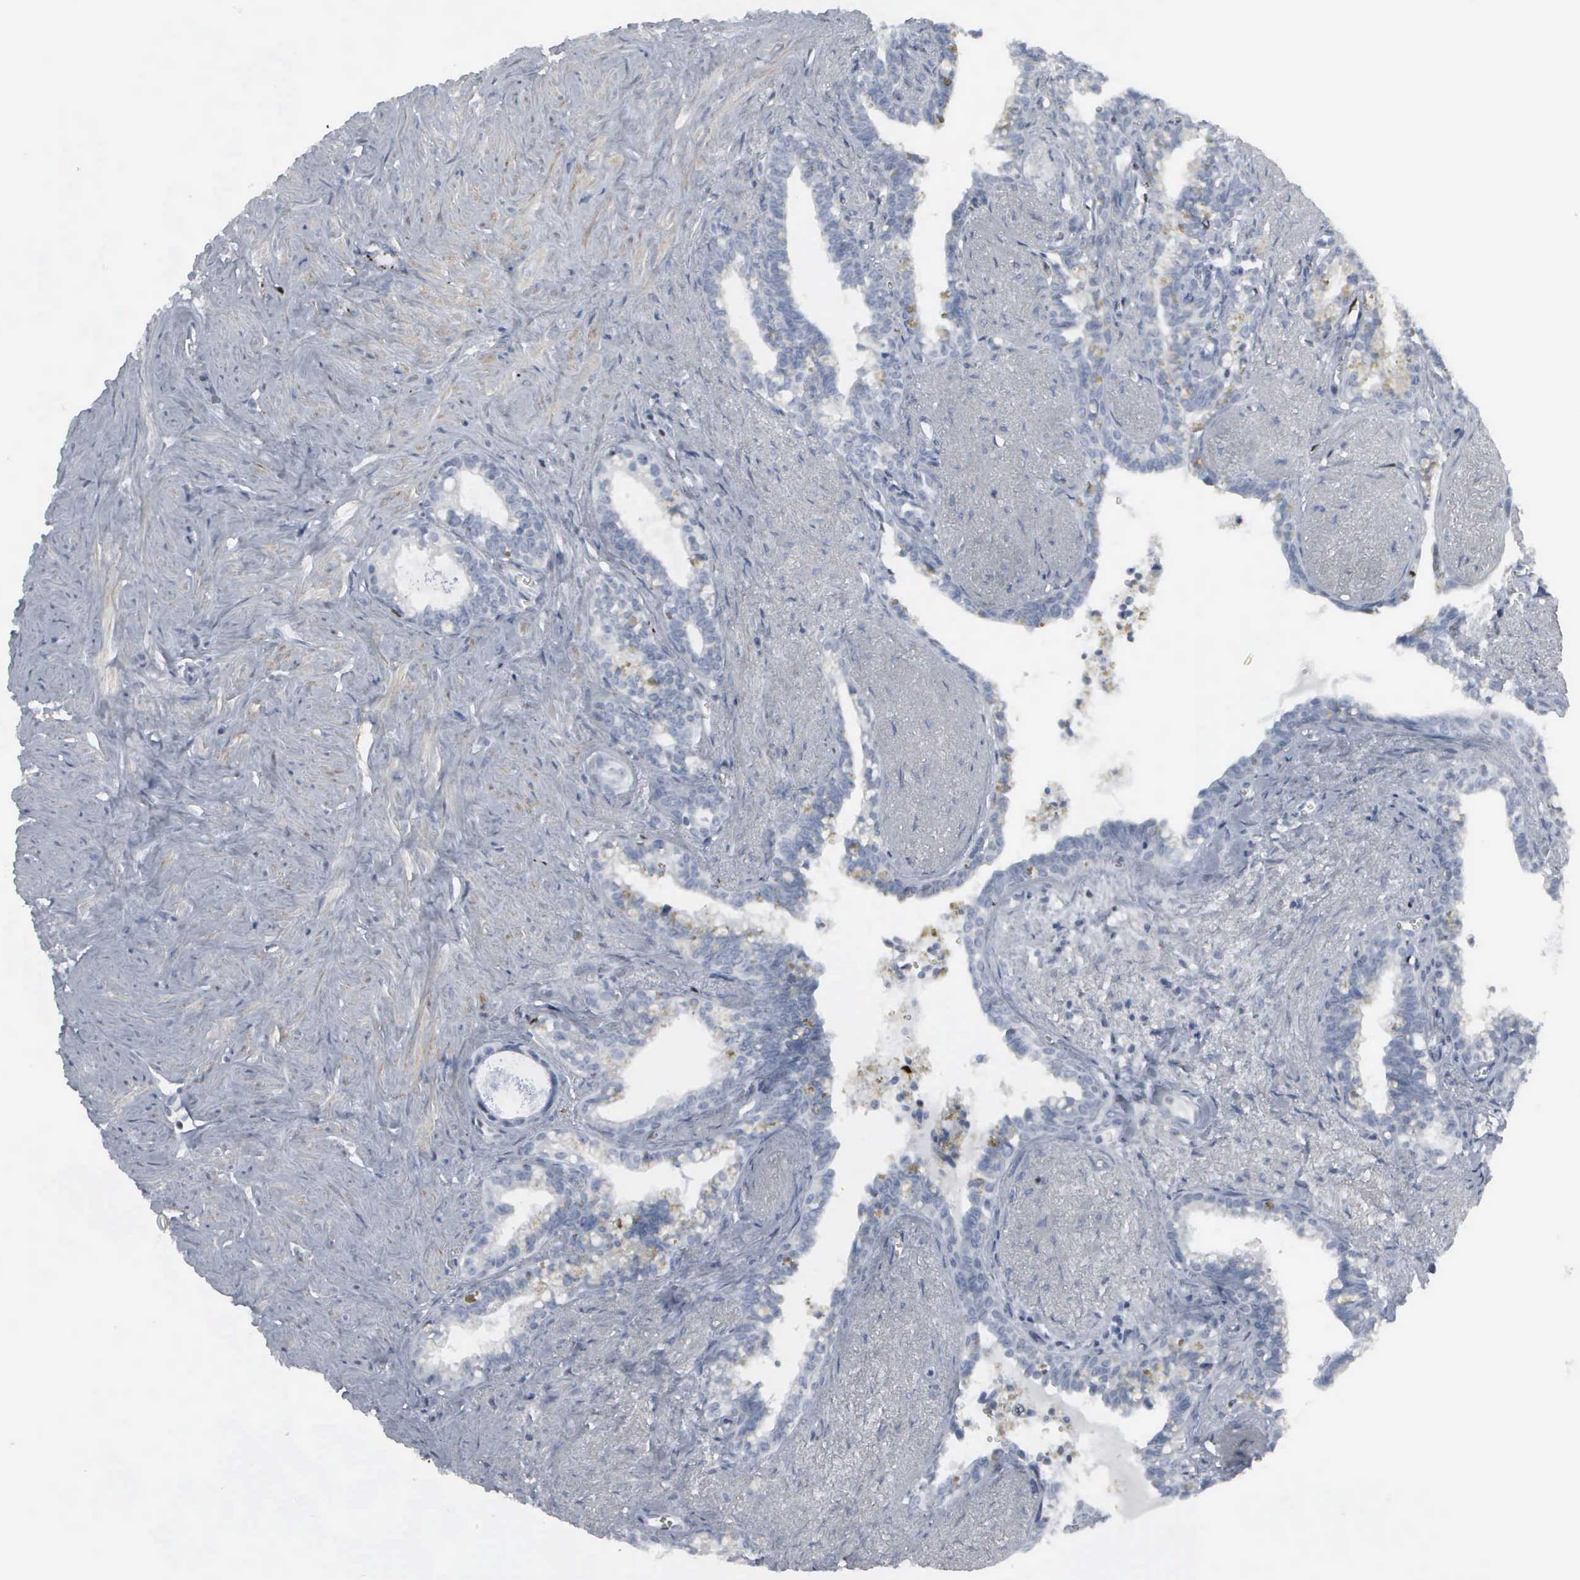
{"staining": {"intensity": "negative", "quantity": "none", "location": "none"}, "tissue": "seminal vesicle", "cell_type": "Glandular cells", "image_type": "normal", "snomed": [{"axis": "morphology", "description": "Normal tissue, NOS"}, {"axis": "topography", "description": "Seminal veicle"}], "caption": "Human seminal vesicle stained for a protein using immunohistochemistry (IHC) shows no expression in glandular cells.", "gene": "CCND3", "patient": {"sex": "male", "age": 60}}